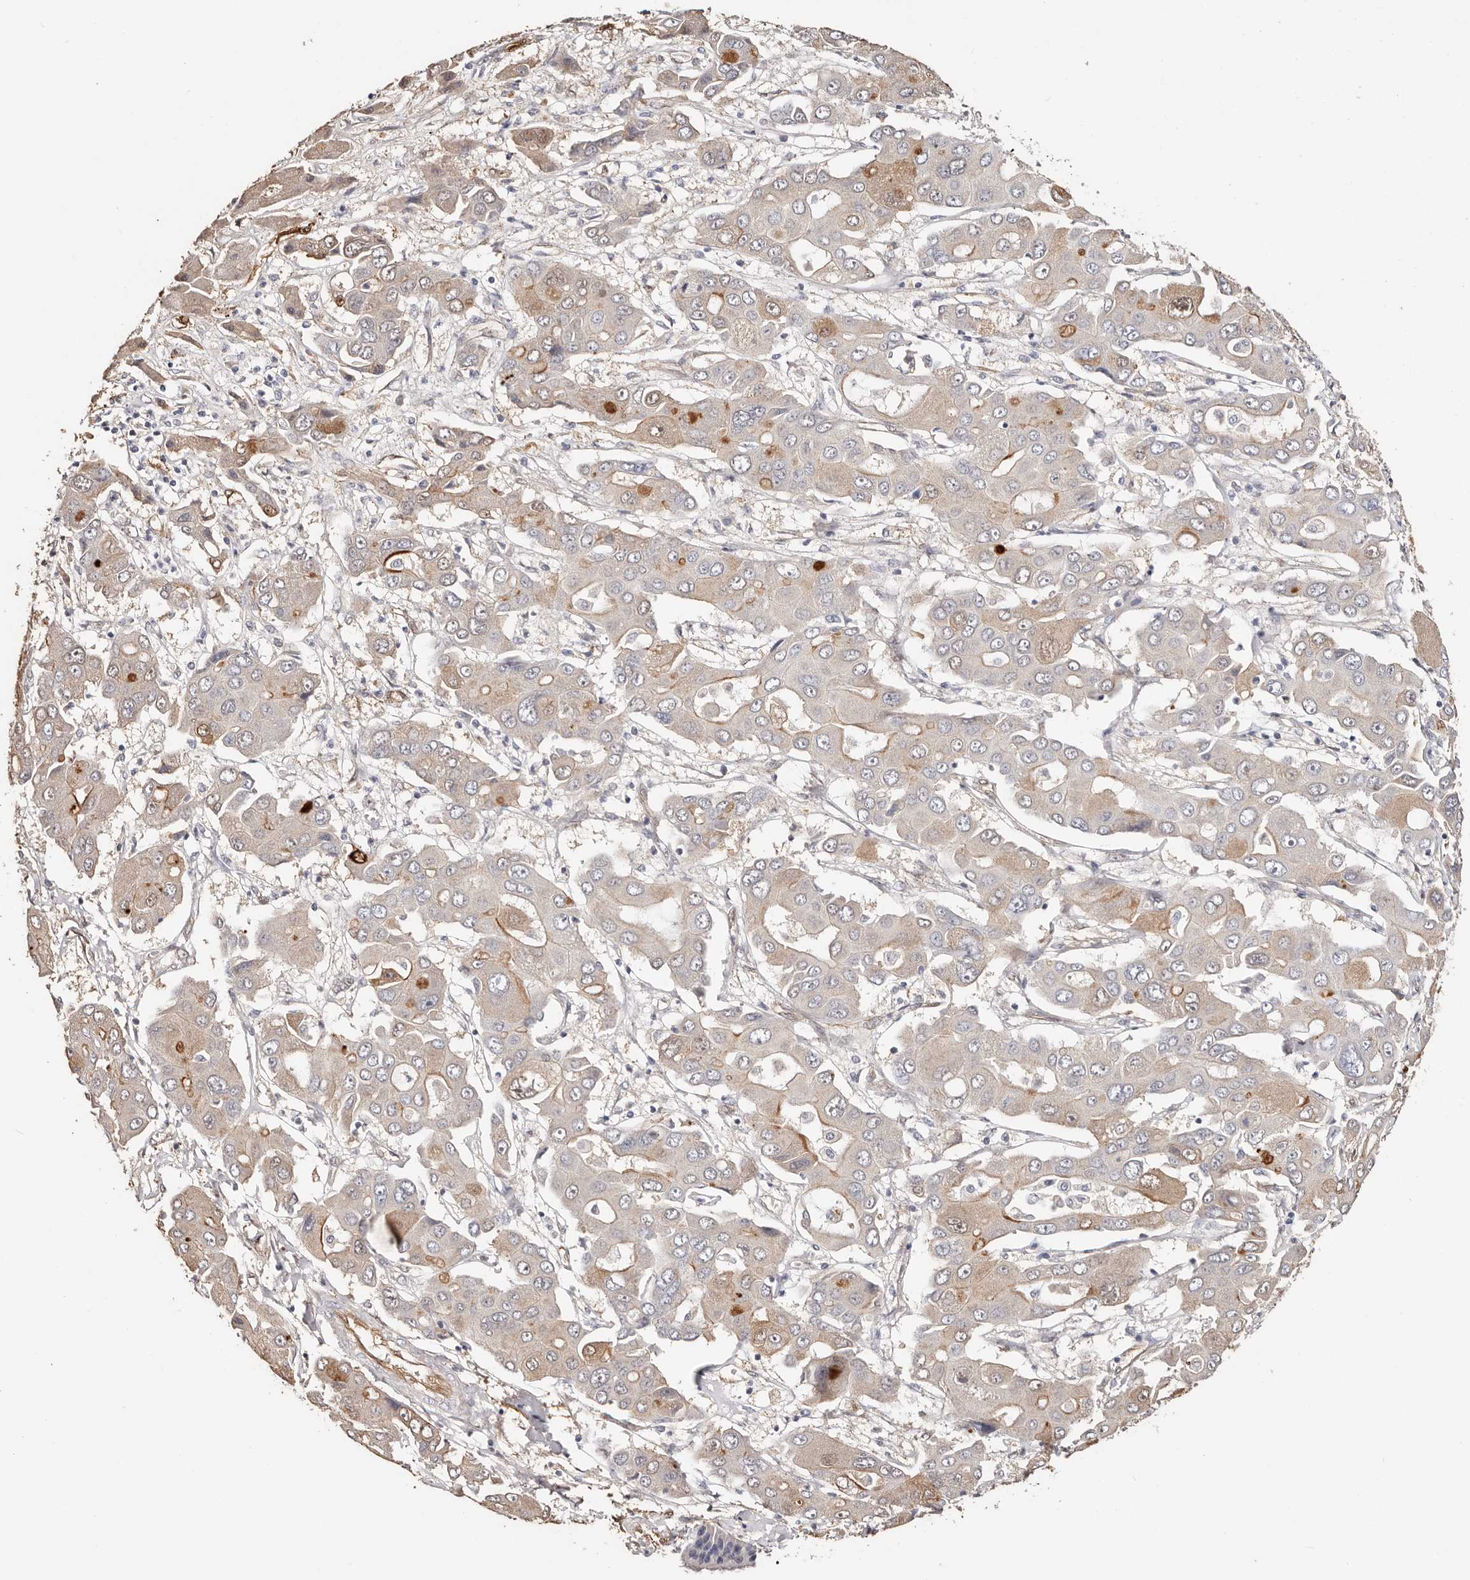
{"staining": {"intensity": "weak", "quantity": "<25%", "location": "cytoplasmic/membranous"}, "tissue": "liver cancer", "cell_type": "Tumor cells", "image_type": "cancer", "snomed": [{"axis": "morphology", "description": "Cholangiocarcinoma"}, {"axis": "topography", "description": "Liver"}], "caption": "Immunohistochemistry (IHC) image of neoplastic tissue: cholangiocarcinoma (liver) stained with DAB (3,3'-diaminobenzidine) reveals no significant protein positivity in tumor cells. (Brightfield microscopy of DAB (3,3'-diaminobenzidine) immunohistochemistry at high magnification).", "gene": "TGM2", "patient": {"sex": "male", "age": 67}}